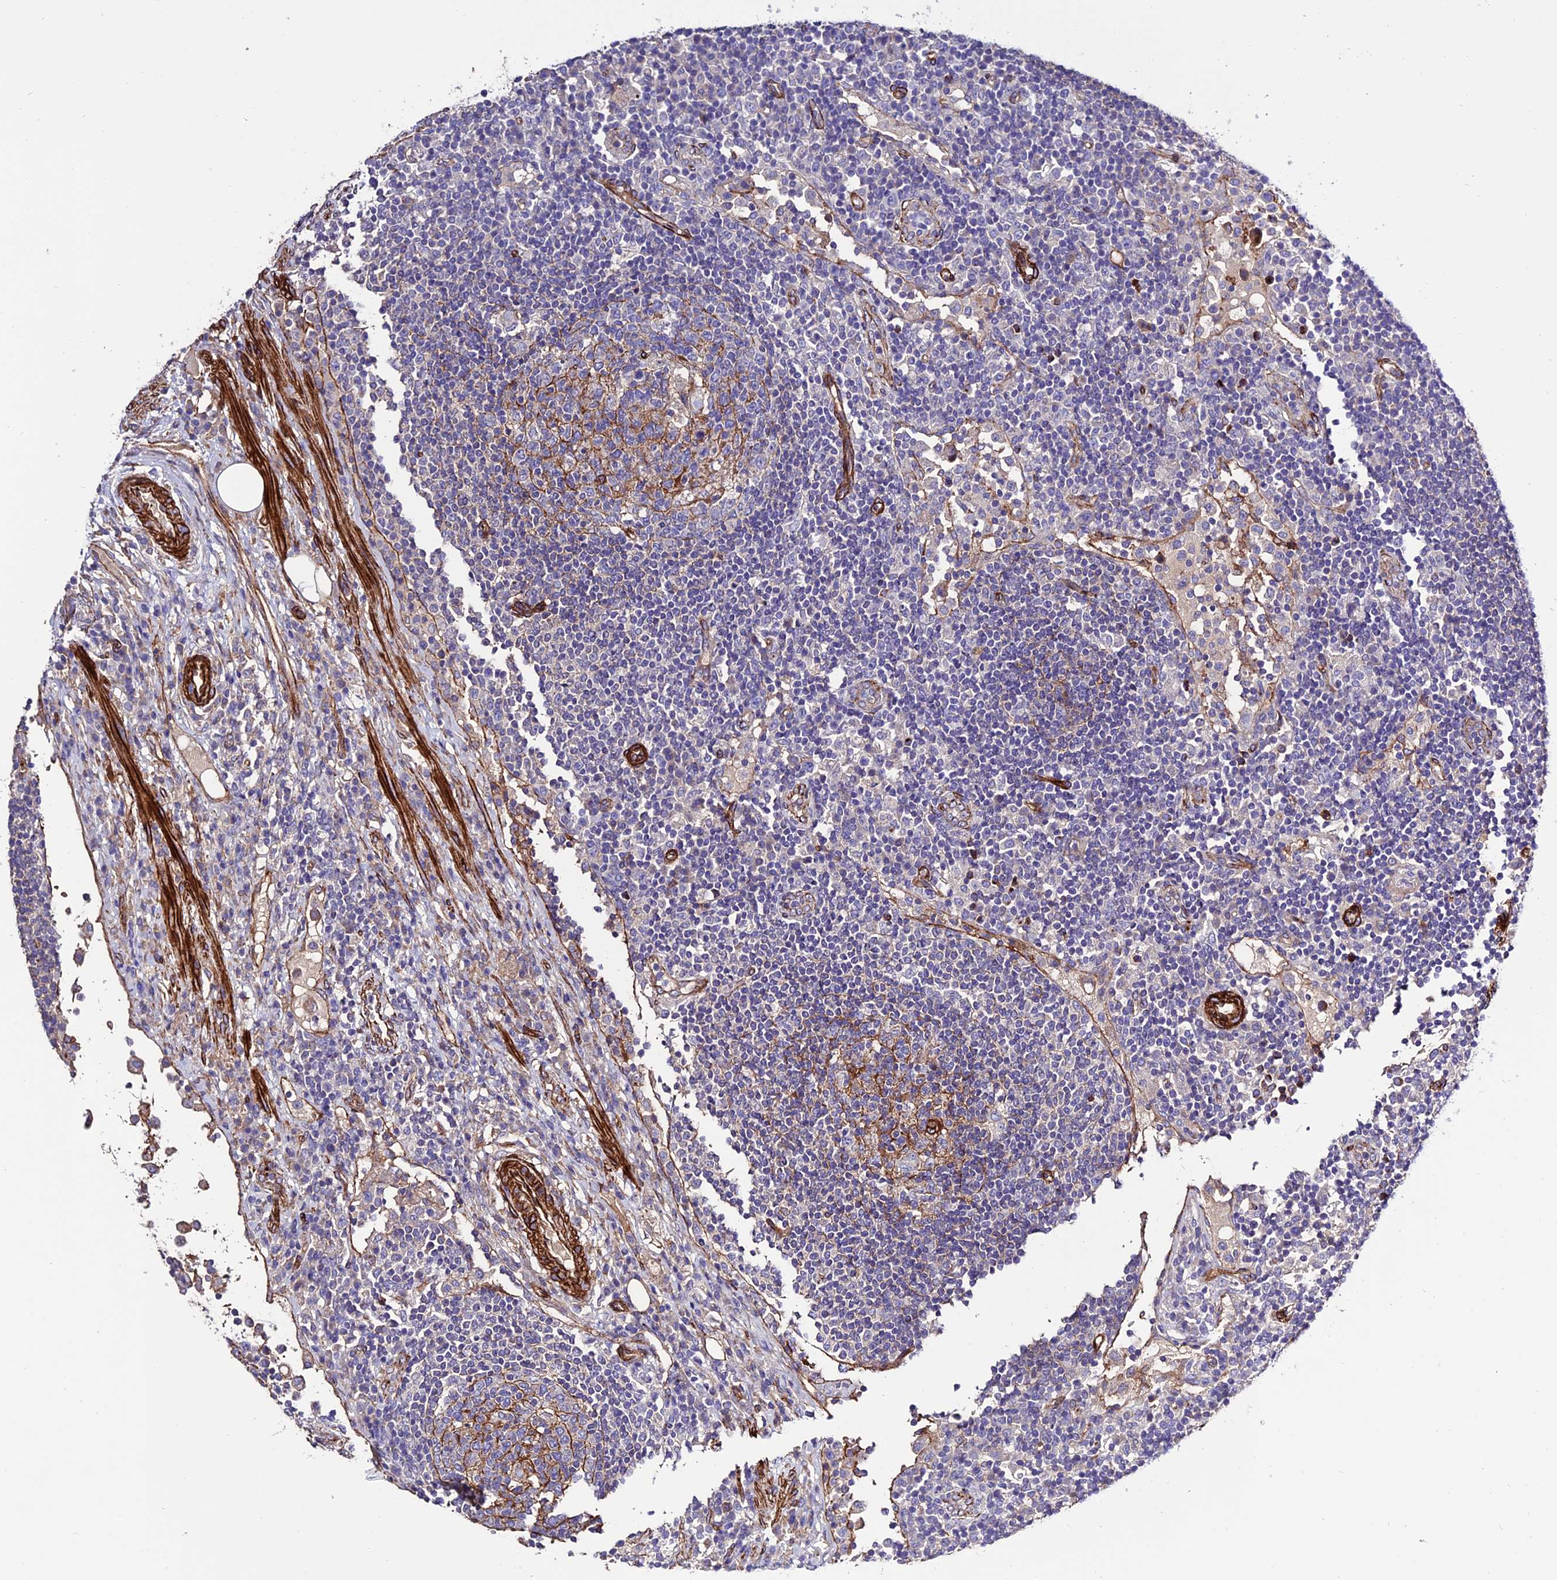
{"staining": {"intensity": "negative", "quantity": "none", "location": "none"}, "tissue": "lymph node", "cell_type": "Germinal center cells", "image_type": "normal", "snomed": [{"axis": "morphology", "description": "Normal tissue, NOS"}, {"axis": "topography", "description": "Lymph node"}], "caption": "Immunohistochemical staining of benign lymph node displays no significant expression in germinal center cells. (DAB IHC, high magnification).", "gene": "REX1BD", "patient": {"sex": "female", "age": 53}}